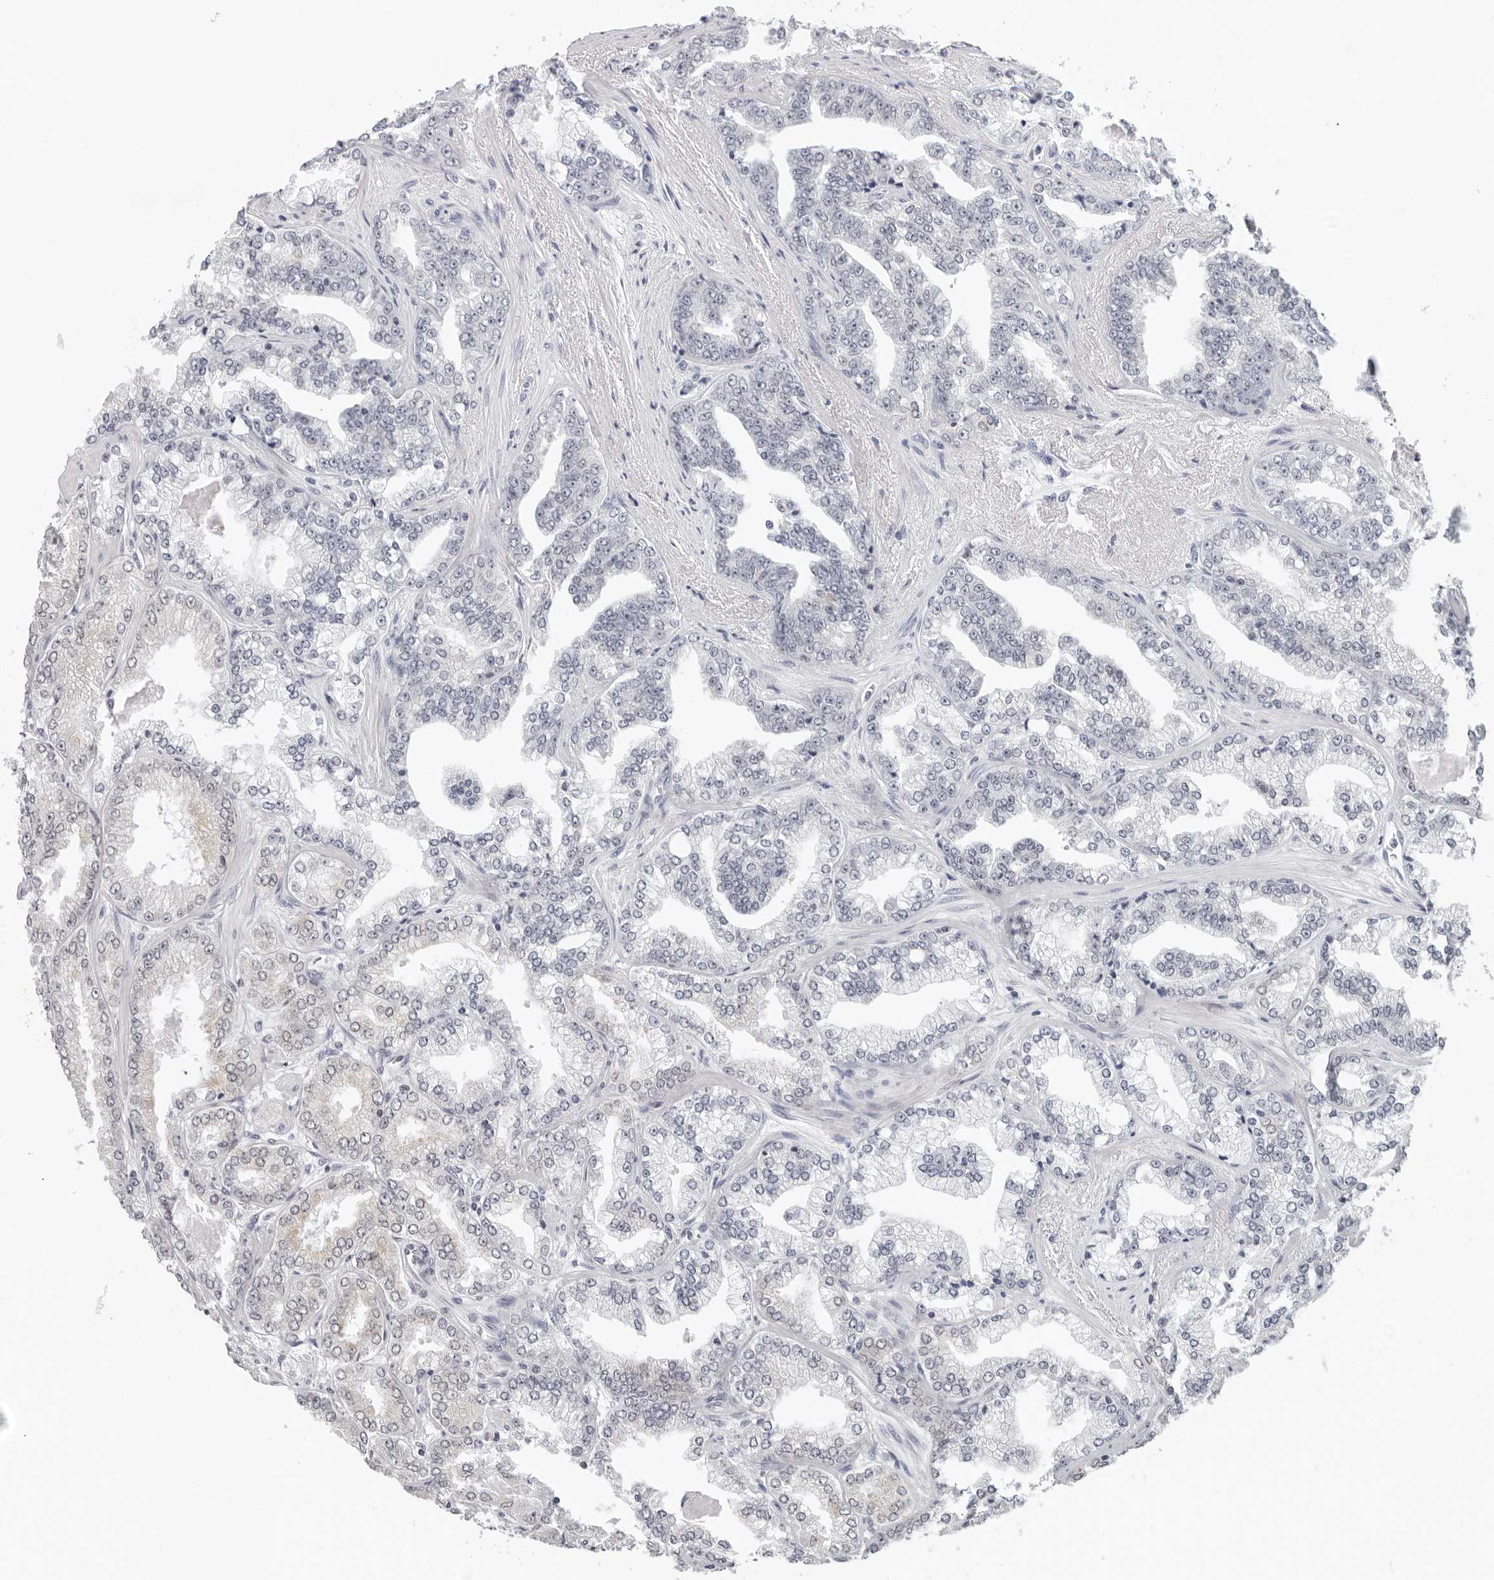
{"staining": {"intensity": "negative", "quantity": "none", "location": "none"}, "tissue": "prostate cancer", "cell_type": "Tumor cells", "image_type": "cancer", "snomed": [{"axis": "morphology", "description": "Adenocarcinoma, High grade"}, {"axis": "topography", "description": "Prostate"}], "caption": "An immunohistochemistry micrograph of prostate cancer is shown. There is no staining in tumor cells of prostate cancer.", "gene": "FLG2", "patient": {"sex": "male", "age": 71}}